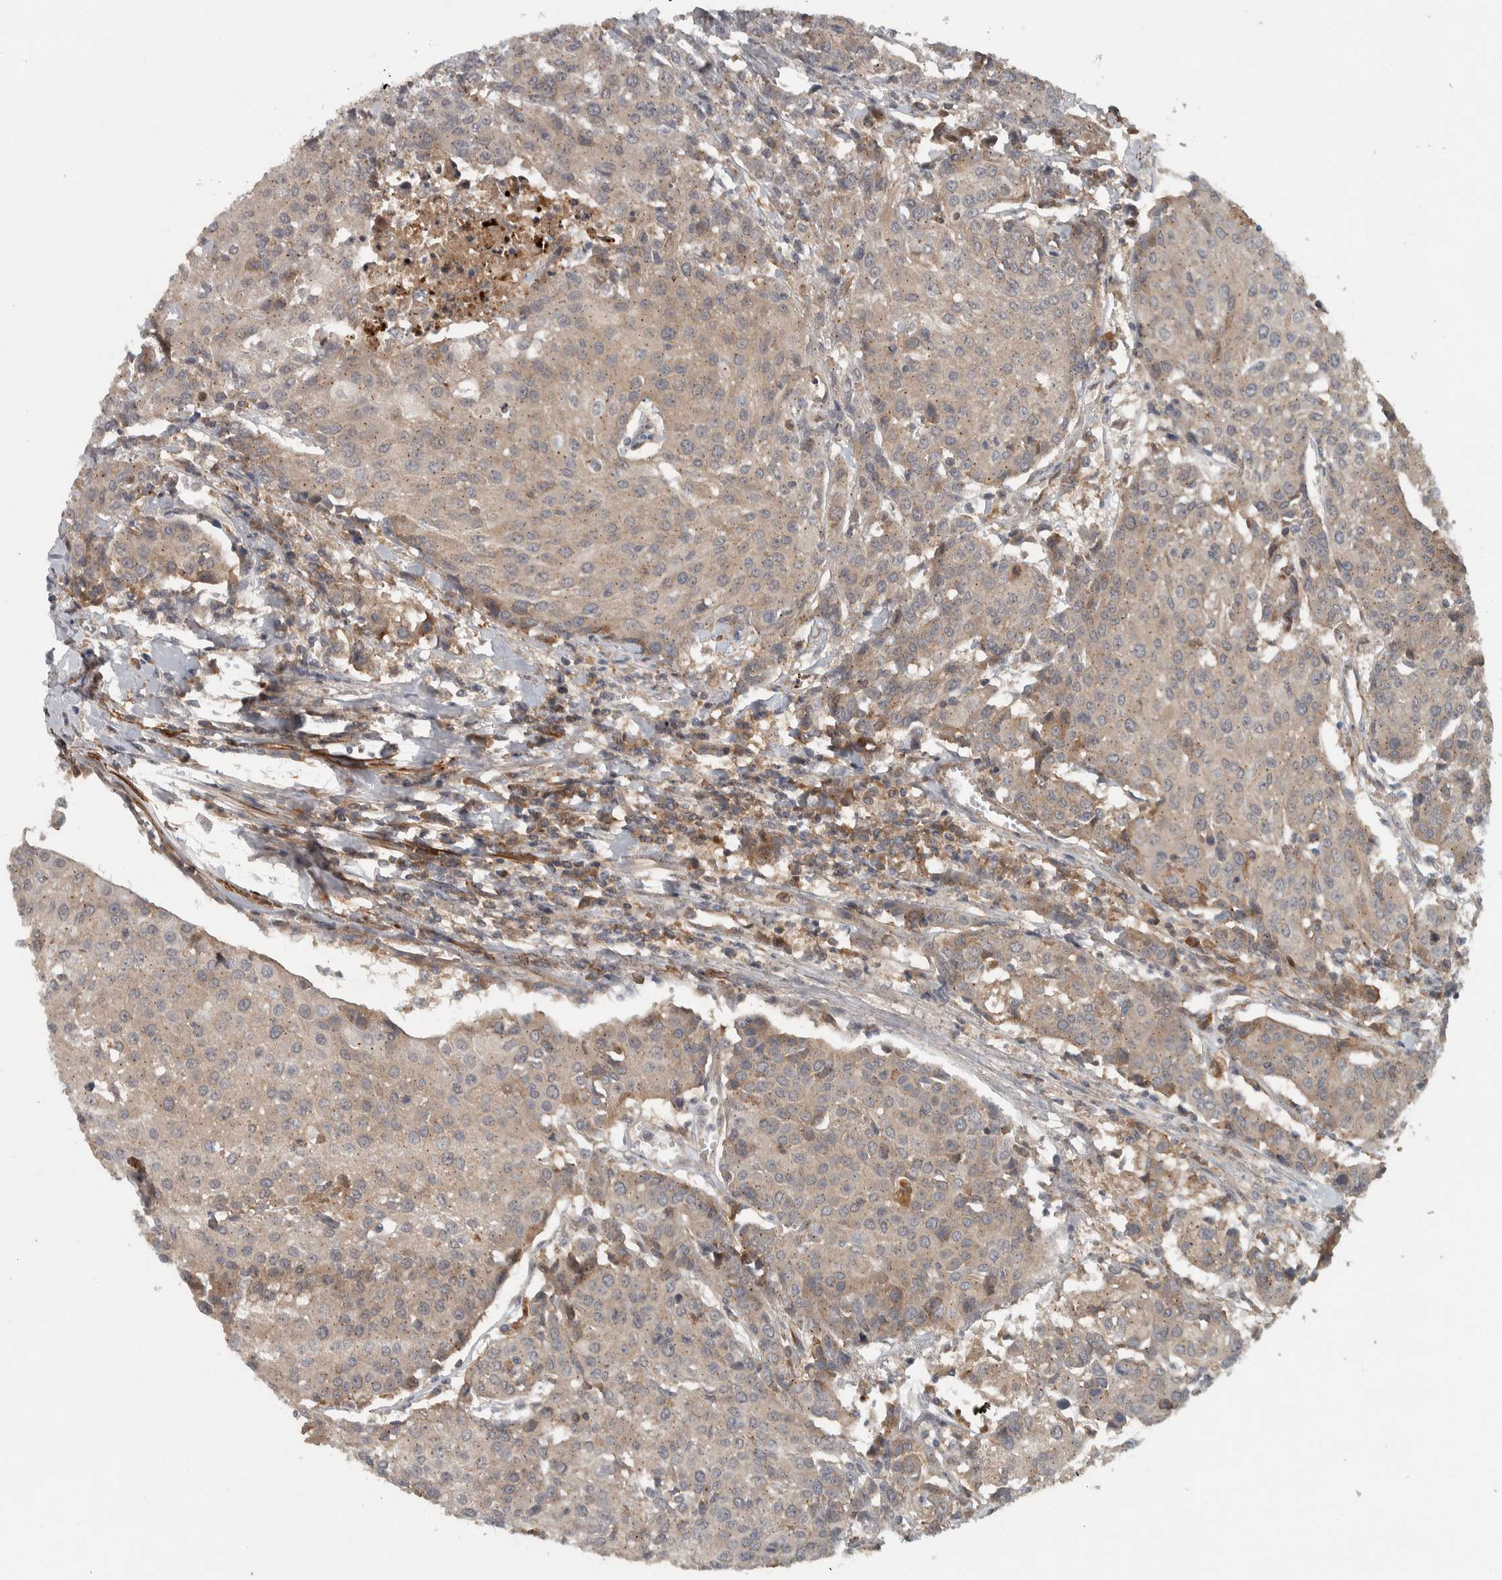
{"staining": {"intensity": "weak", "quantity": "25%-75%", "location": "cytoplasmic/membranous"}, "tissue": "urothelial cancer", "cell_type": "Tumor cells", "image_type": "cancer", "snomed": [{"axis": "morphology", "description": "Urothelial carcinoma, High grade"}, {"axis": "topography", "description": "Urinary bladder"}], "caption": "This is a histology image of immunohistochemistry (IHC) staining of urothelial cancer, which shows weak expression in the cytoplasmic/membranous of tumor cells.", "gene": "LBHD1", "patient": {"sex": "female", "age": 85}}